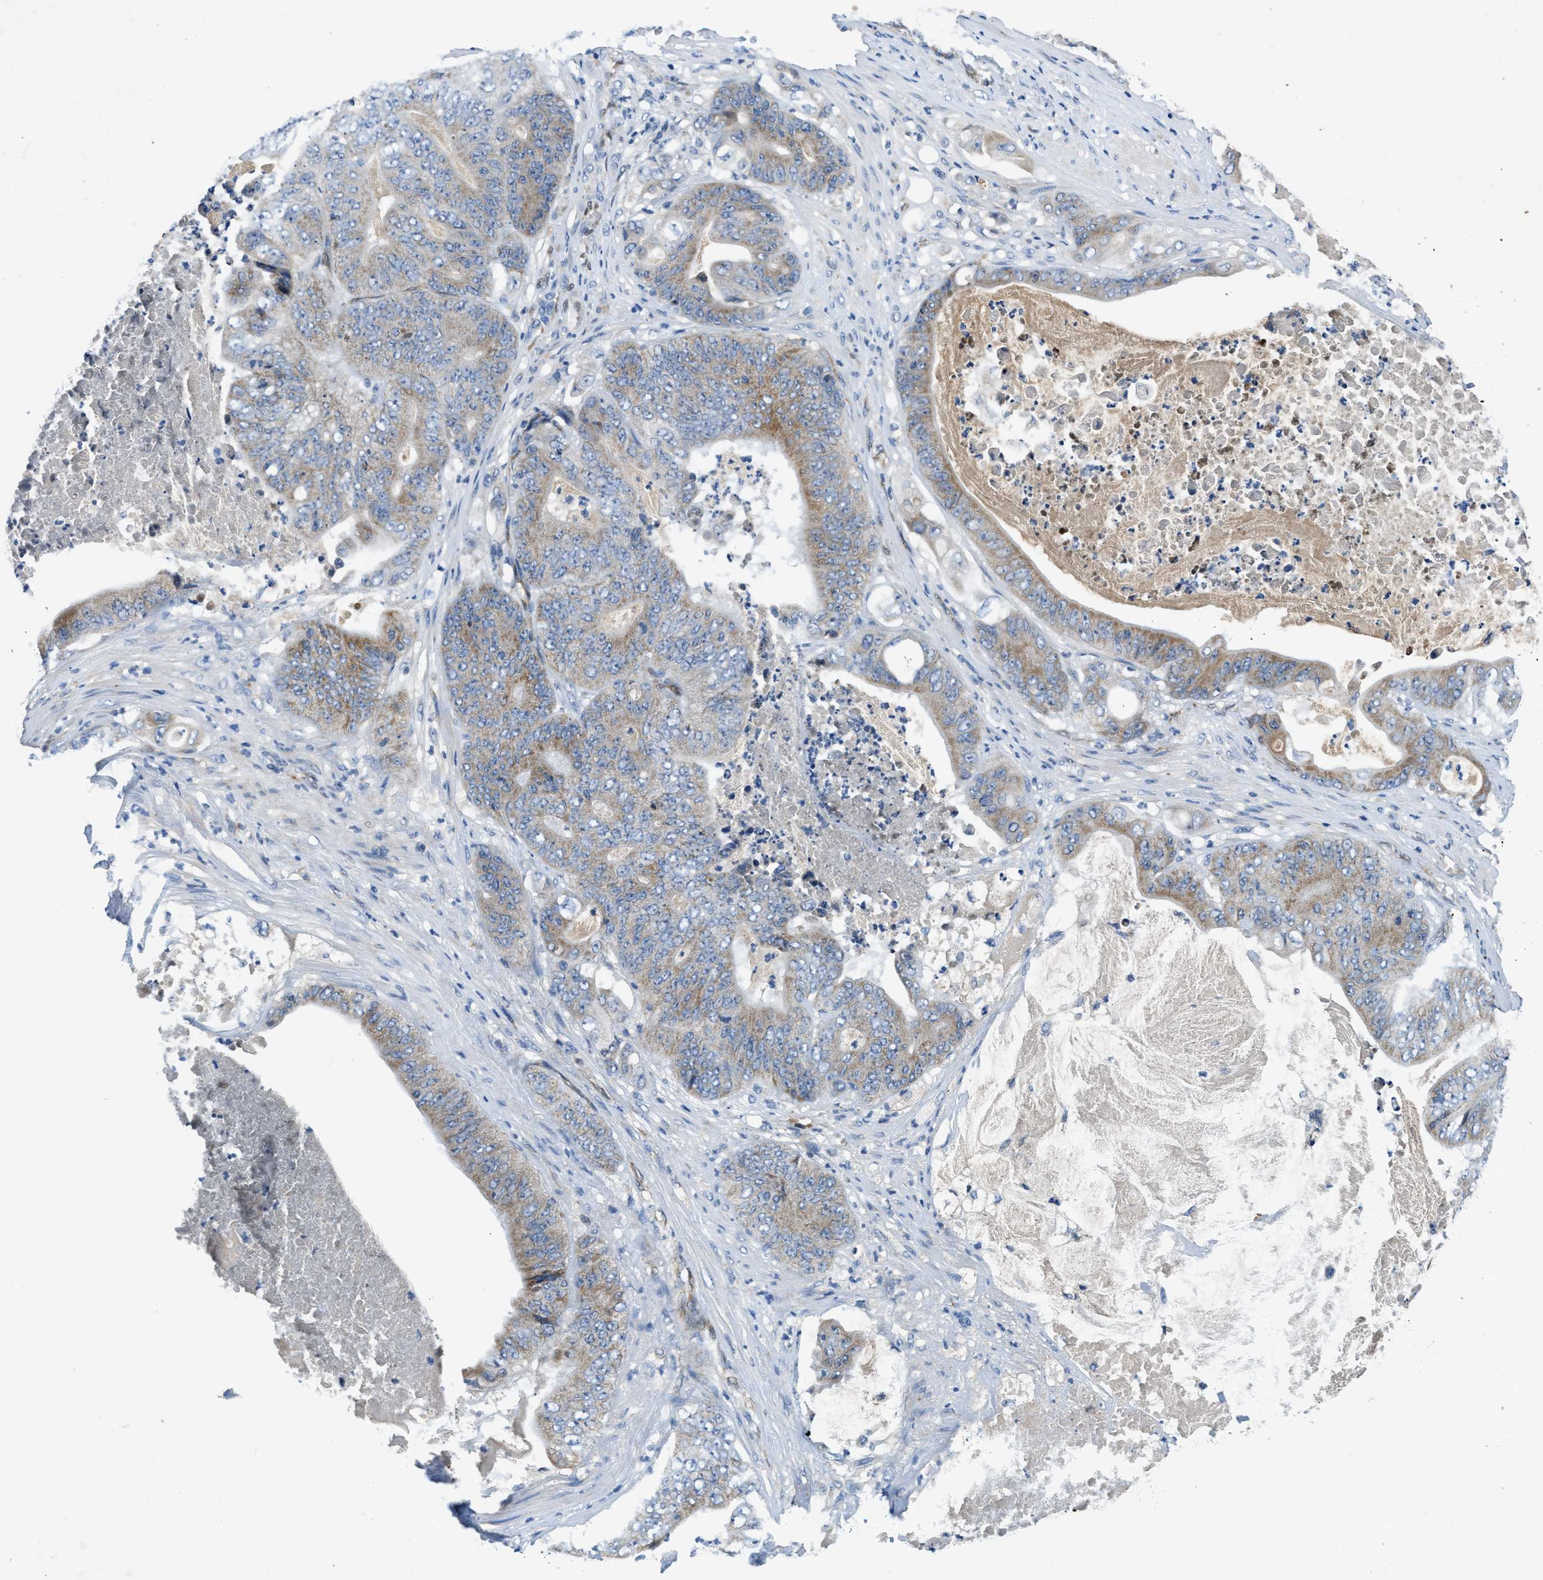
{"staining": {"intensity": "moderate", "quantity": "25%-75%", "location": "cytoplasmic/membranous"}, "tissue": "stomach cancer", "cell_type": "Tumor cells", "image_type": "cancer", "snomed": [{"axis": "morphology", "description": "Adenocarcinoma, NOS"}, {"axis": "topography", "description": "Stomach"}], "caption": "High-power microscopy captured an immunohistochemistry micrograph of adenocarcinoma (stomach), revealing moderate cytoplasmic/membranous positivity in about 25%-75% of tumor cells. (Brightfield microscopy of DAB IHC at high magnification).", "gene": "PNKD", "patient": {"sex": "female", "age": 73}}